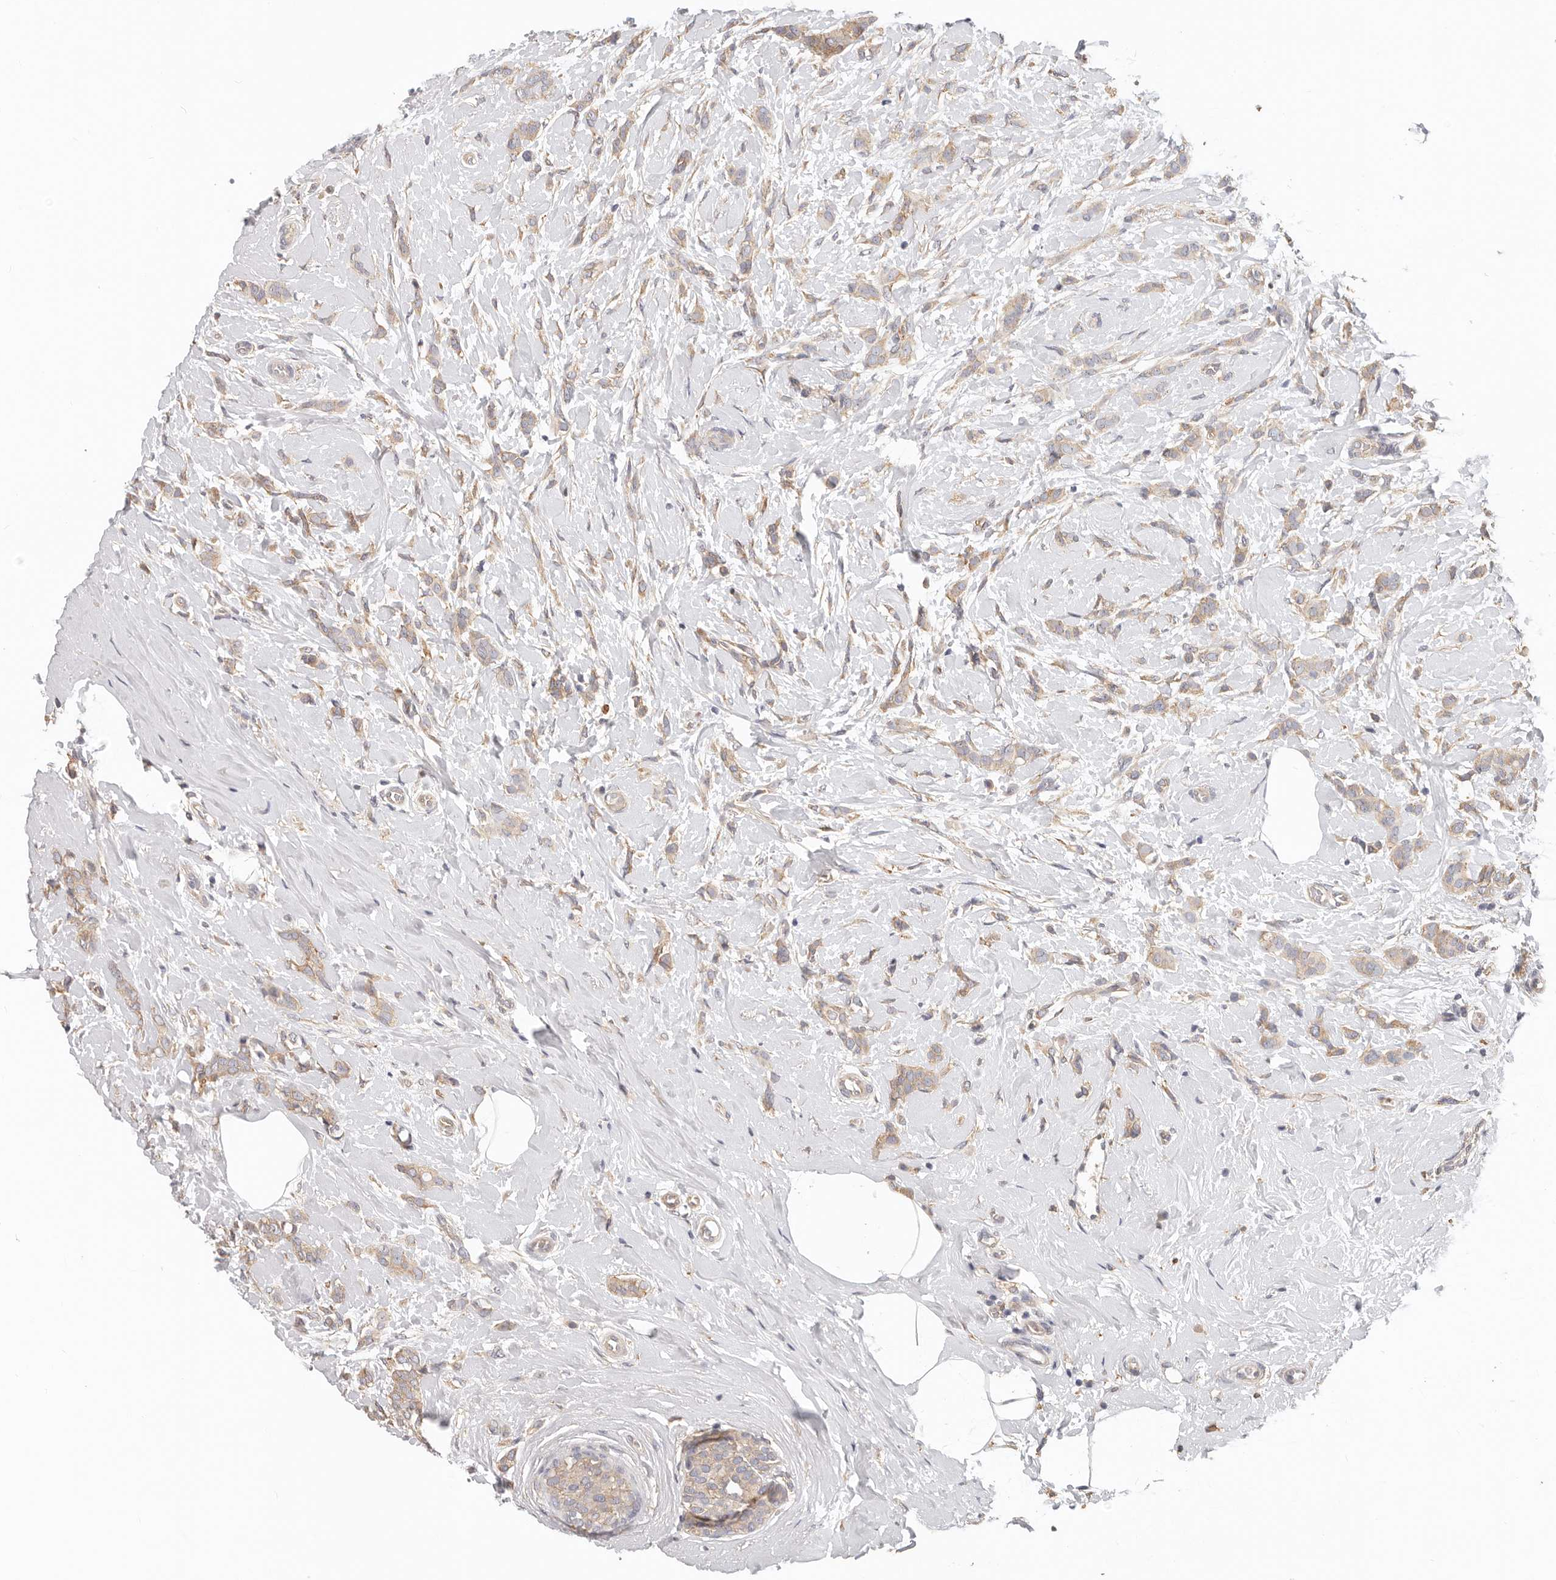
{"staining": {"intensity": "weak", "quantity": ">75%", "location": "cytoplasmic/membranous"}, "tissue": "breast cancer", "cell_type": "Tumor cells", "image_type": "cancer", "snomed": [{"axis": "morphology", "description": "Lobular carcinoma, in situ"}, {"axis": "morphology", "description": "Lobular carcinoma"}, {"axis": "topography", "description": "Breast"}], "caption": "Tumor cells reveal low levels of weak cytoplasmic/membranous positivity in about >75% of cells in human breast cancer.", "gene": "AFDN", "patient": {"sex": "female", "age": 41}}